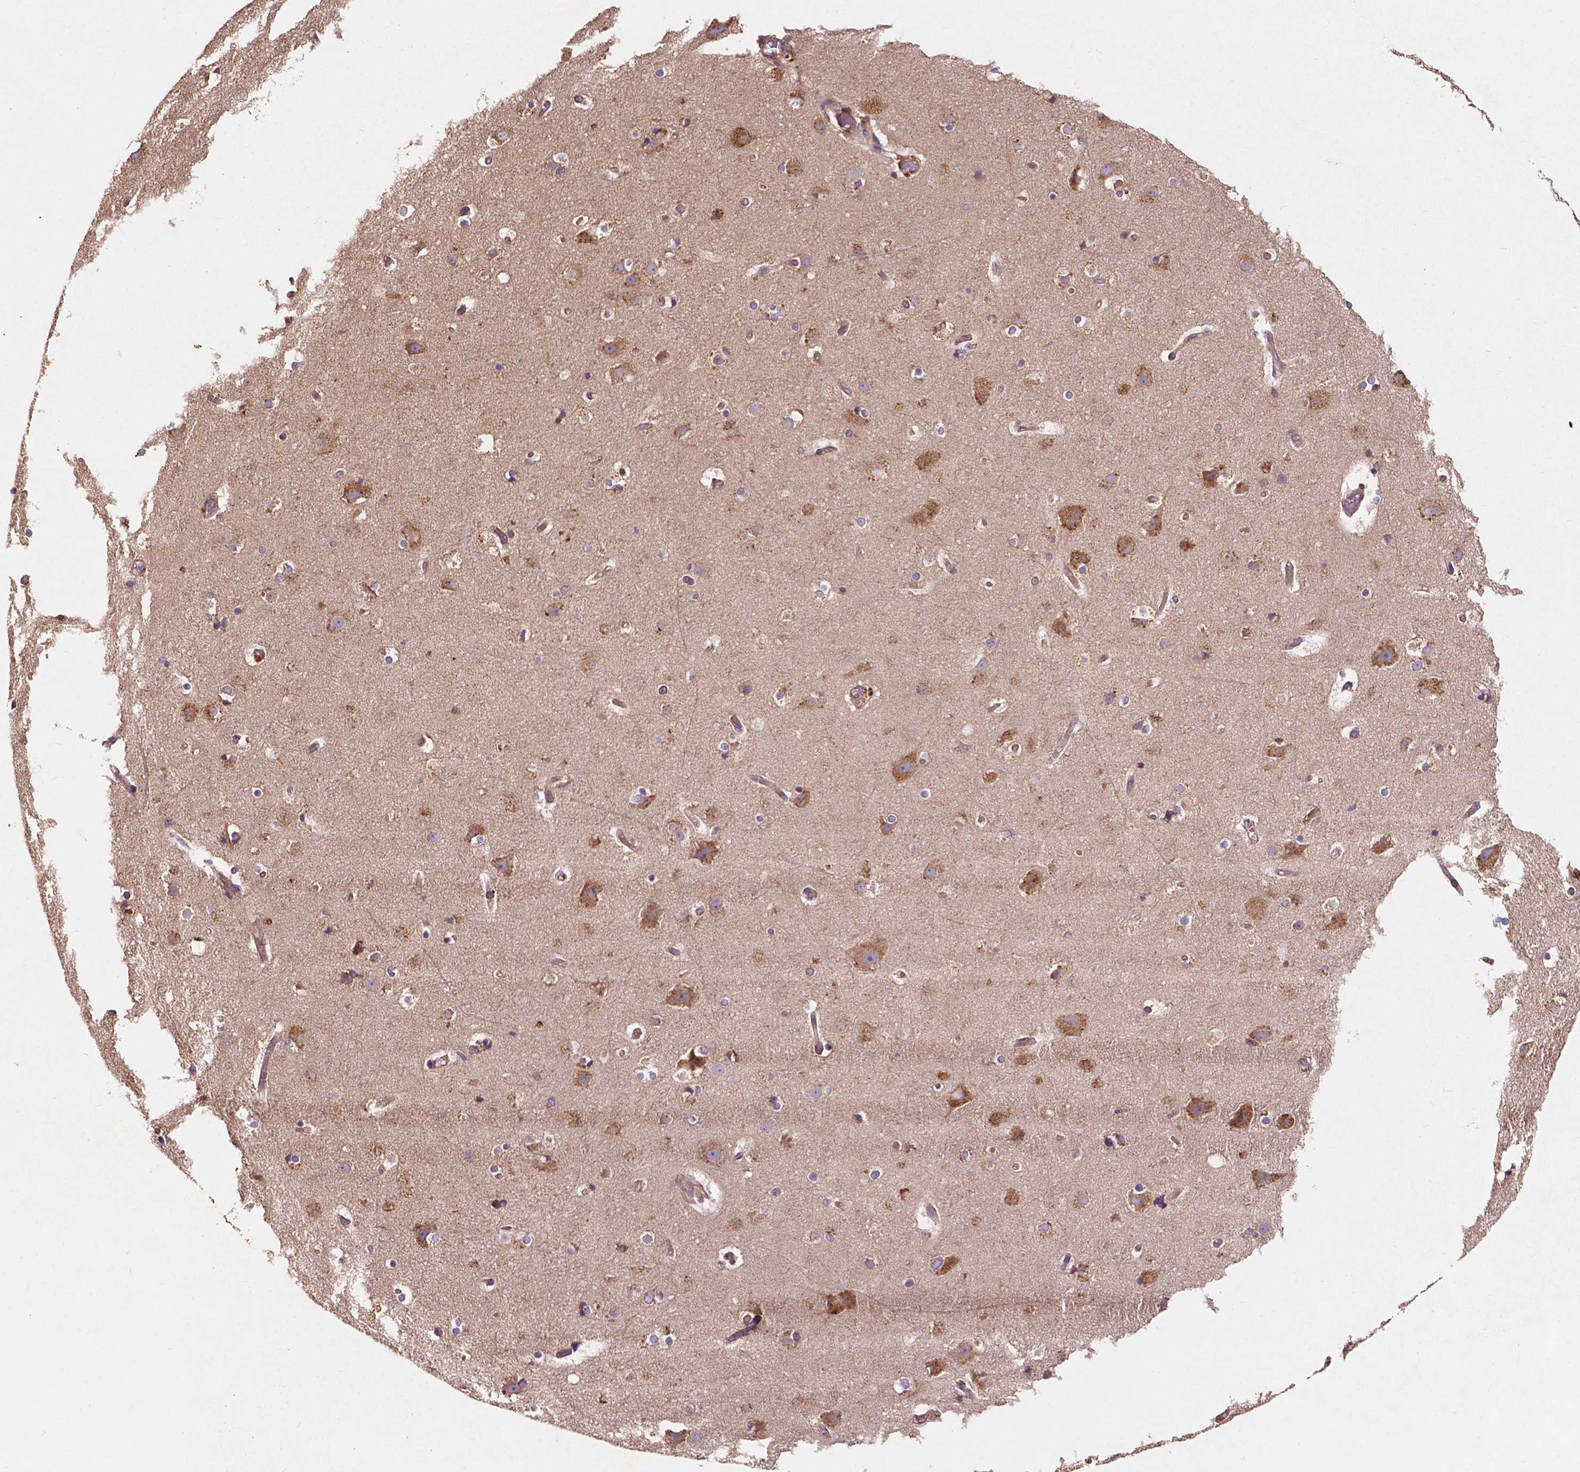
{"staining": {"intensity": "weak", "quantity": "25%-75%", "location": "cytoplasmic/membranous"}, "tissue": "cerebral cortex", "cell_type": "Endothelial cells", "image_type": "normal", "snomed": [{"axis": "morphology", "description": "Normal tissue, NOS"}, {"axis": "topography", "description": "Cerebral cortex"}], "caption": "Endothelial cells show weak cytoplasmic/membranous staining in approximately 25%-75% of cells in normal cerebral cortex. Nuclei are stained in blue.", "gene": "CCDC71L", "patient": {"sex": "female", "age": 52}}